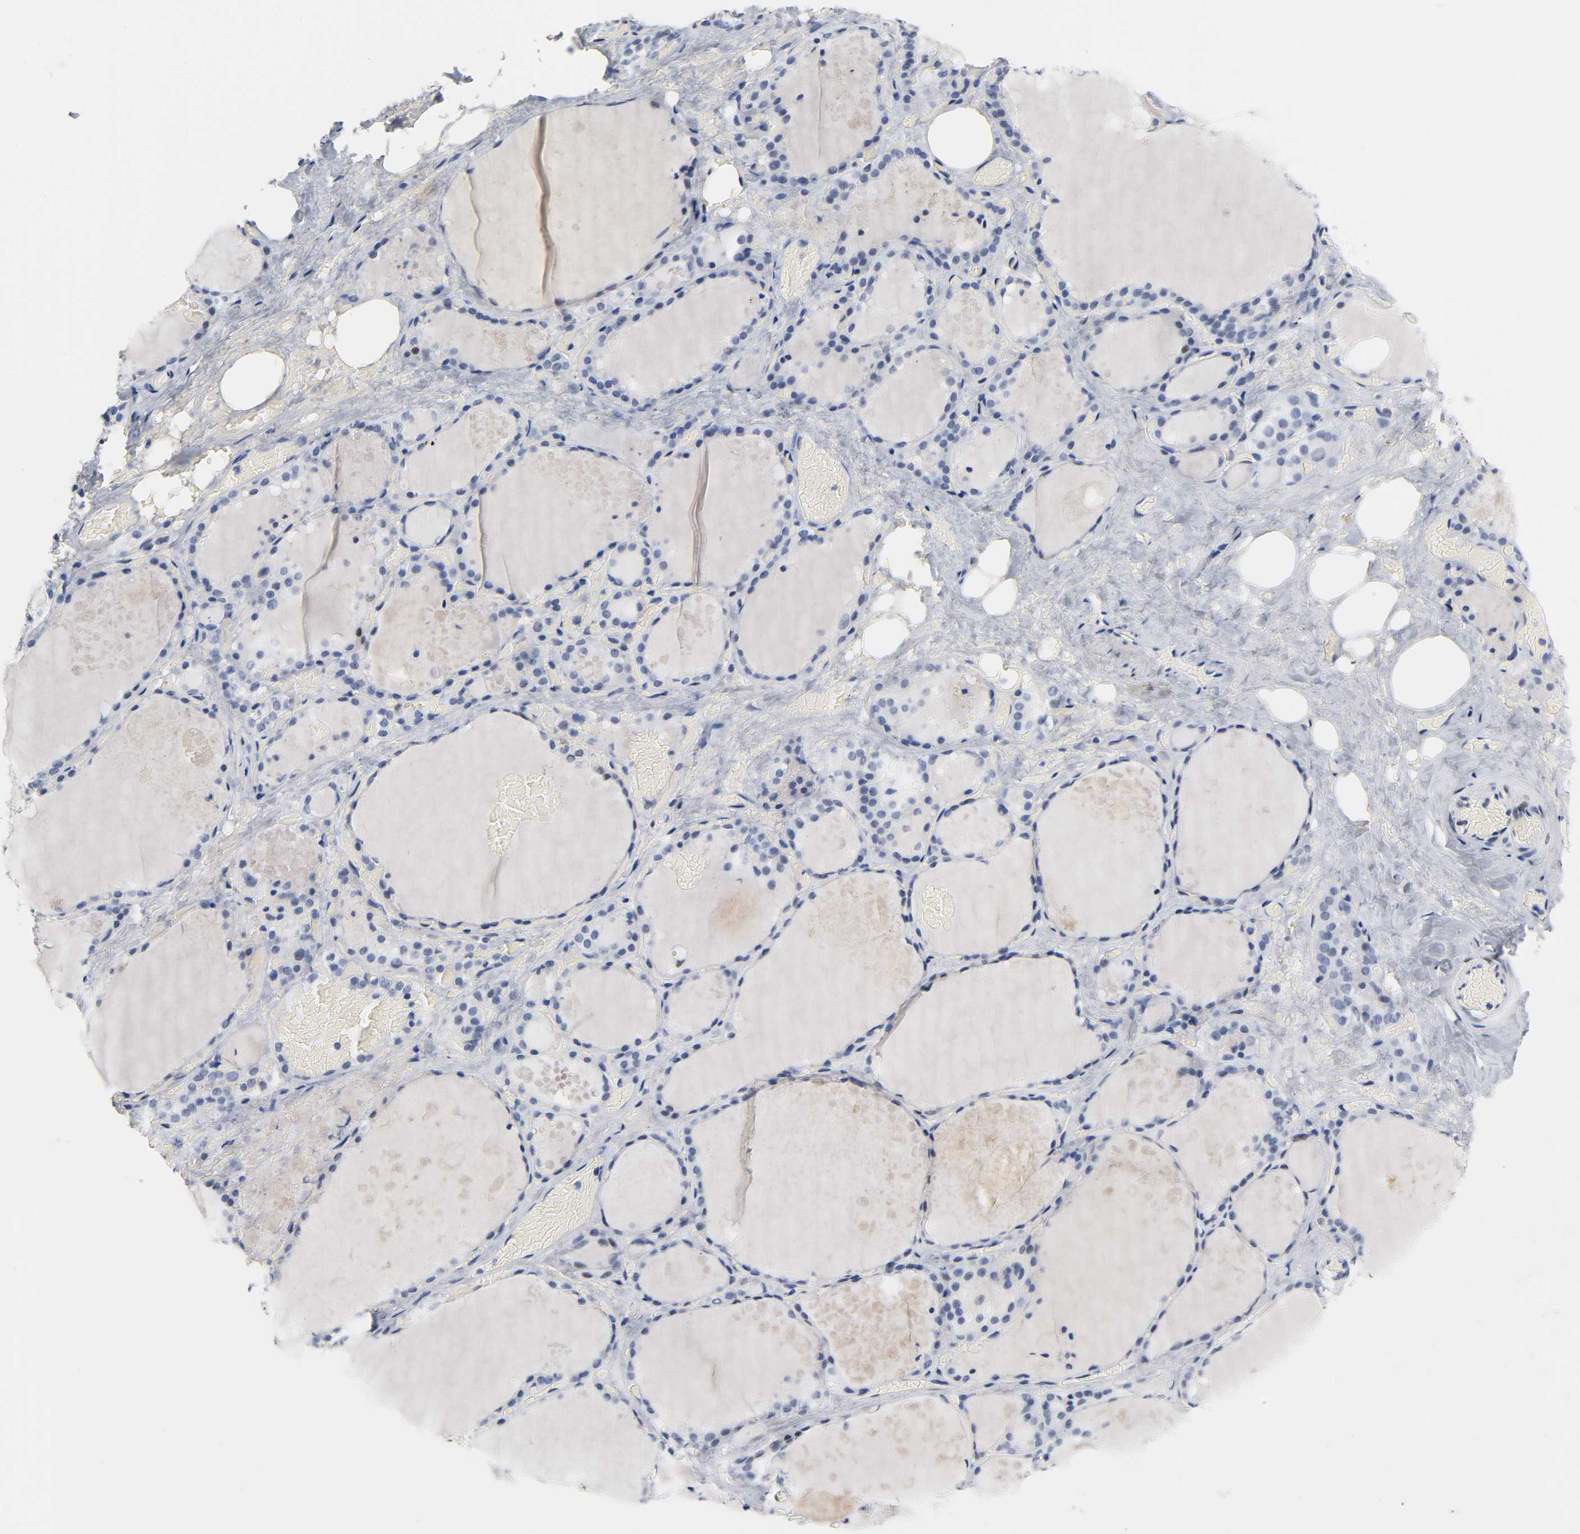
{"staining": {"intensity": "negative", "quantity": "none", "location": "none"}, "tissue": "thyroid gland", "cell_type": "Glandular cells", "image_type": "normal", "snomed": [{"axis": "morphology", "description": "Normal tissue, NOS"}, {"axis": "topography", "description": "Thyroid gland"}], "caption": "Micrograph shows no significant protein positivity in glandular cells of benign thyroid gland. (DAB immunohistochemistry, high magnification).", "gene": "NAB2", "patient": {"sex": "male", "age": 61}}